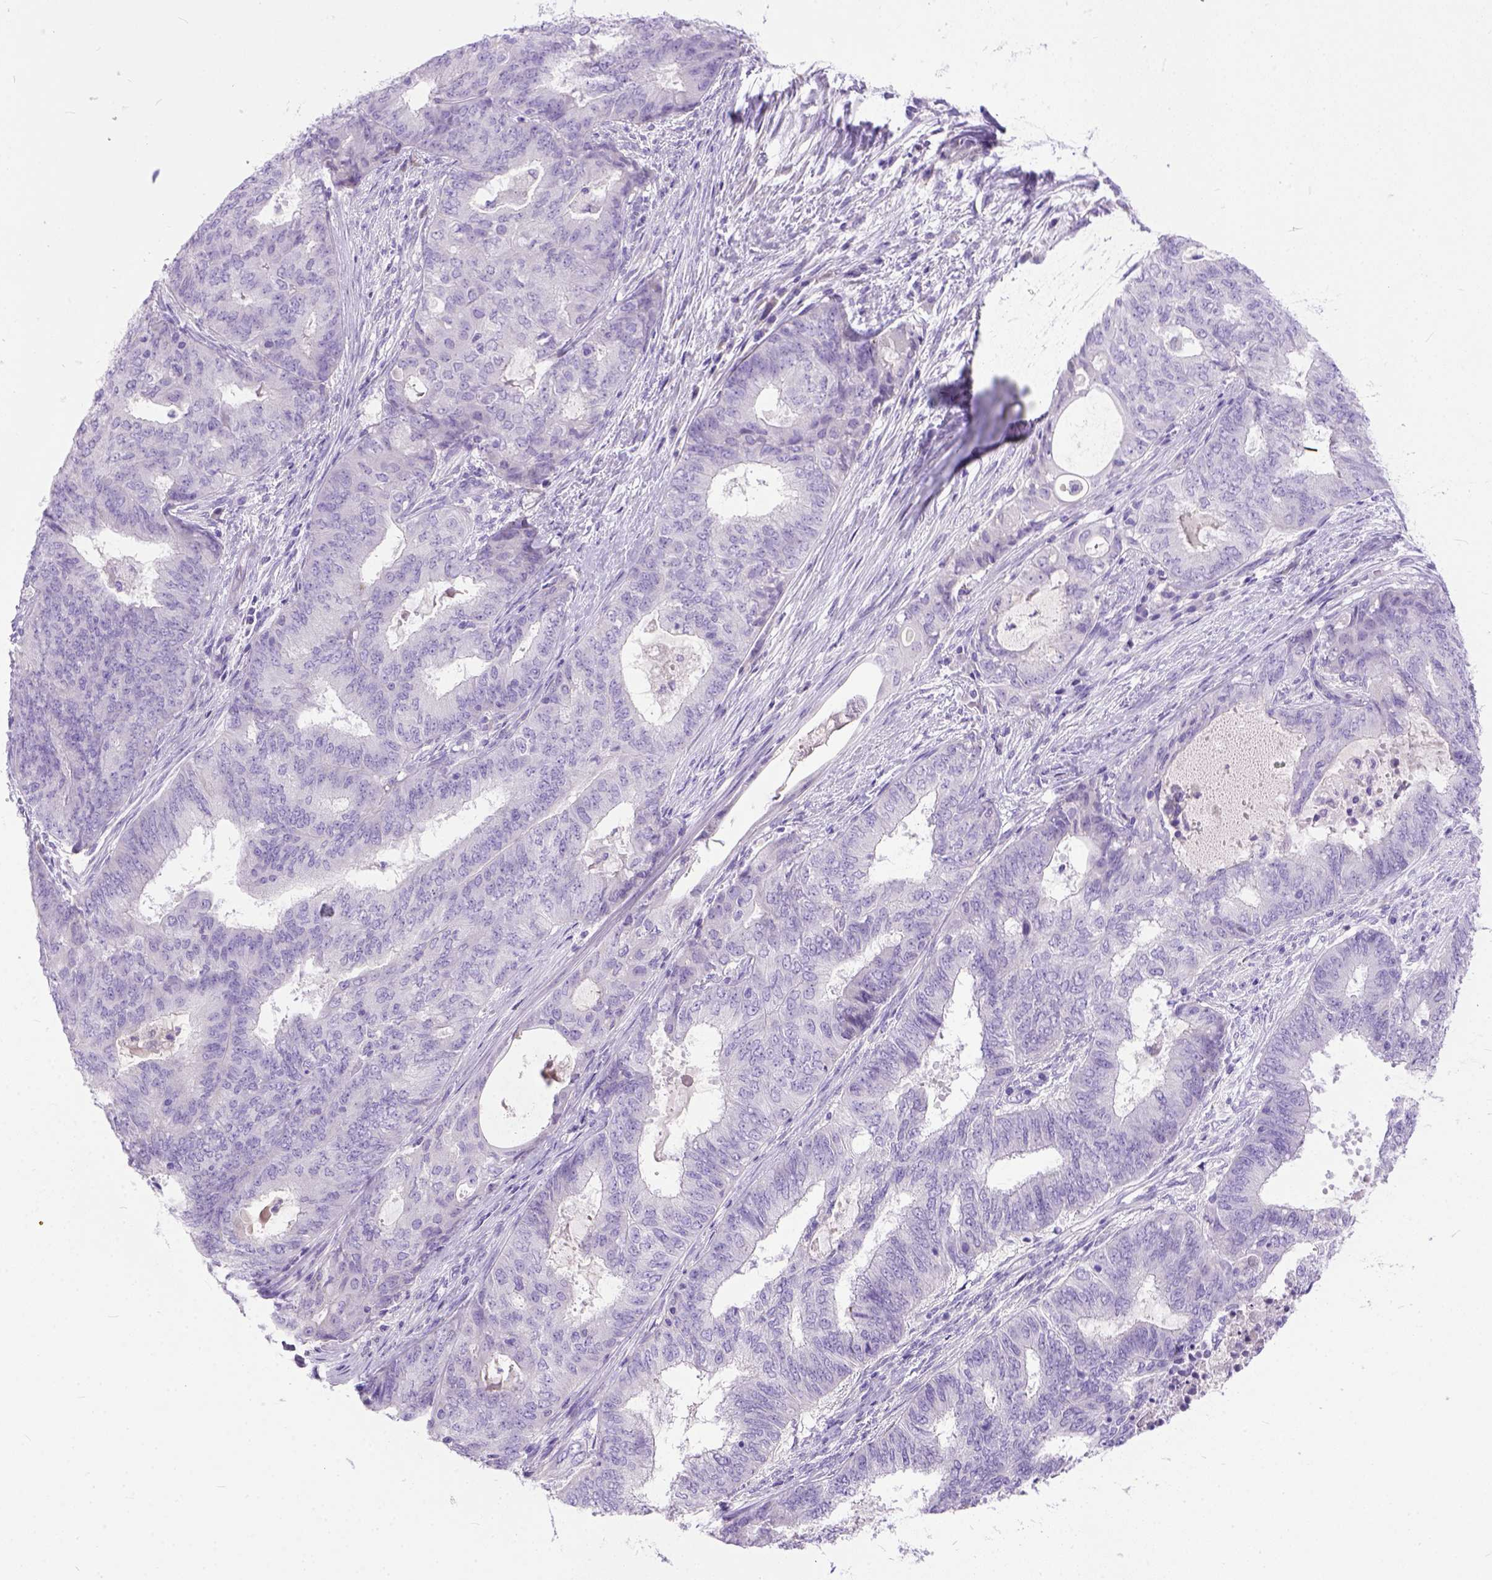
{"staining": {"intensity": "negative", "quantity": "none", "location": "none"}, "tissue": "endometrial cancer", "cell_type": "Tumor cells", "image_type": "cancer", "snomed": [{"axis": "morphology", "description": "Adenocarcinoma, NOS"}, {"axis": "topography", "description": "Endometrium"}], "caption": "High magnification brightfield microscopy of endometrial cancer (adenocarcinoma) stained with DAB (brown) and counterstained with hematoxylin (blue): tumor cells show no significant staining.", "gene": "PLK5", "patient": {"sex": "female", "age": 62}}